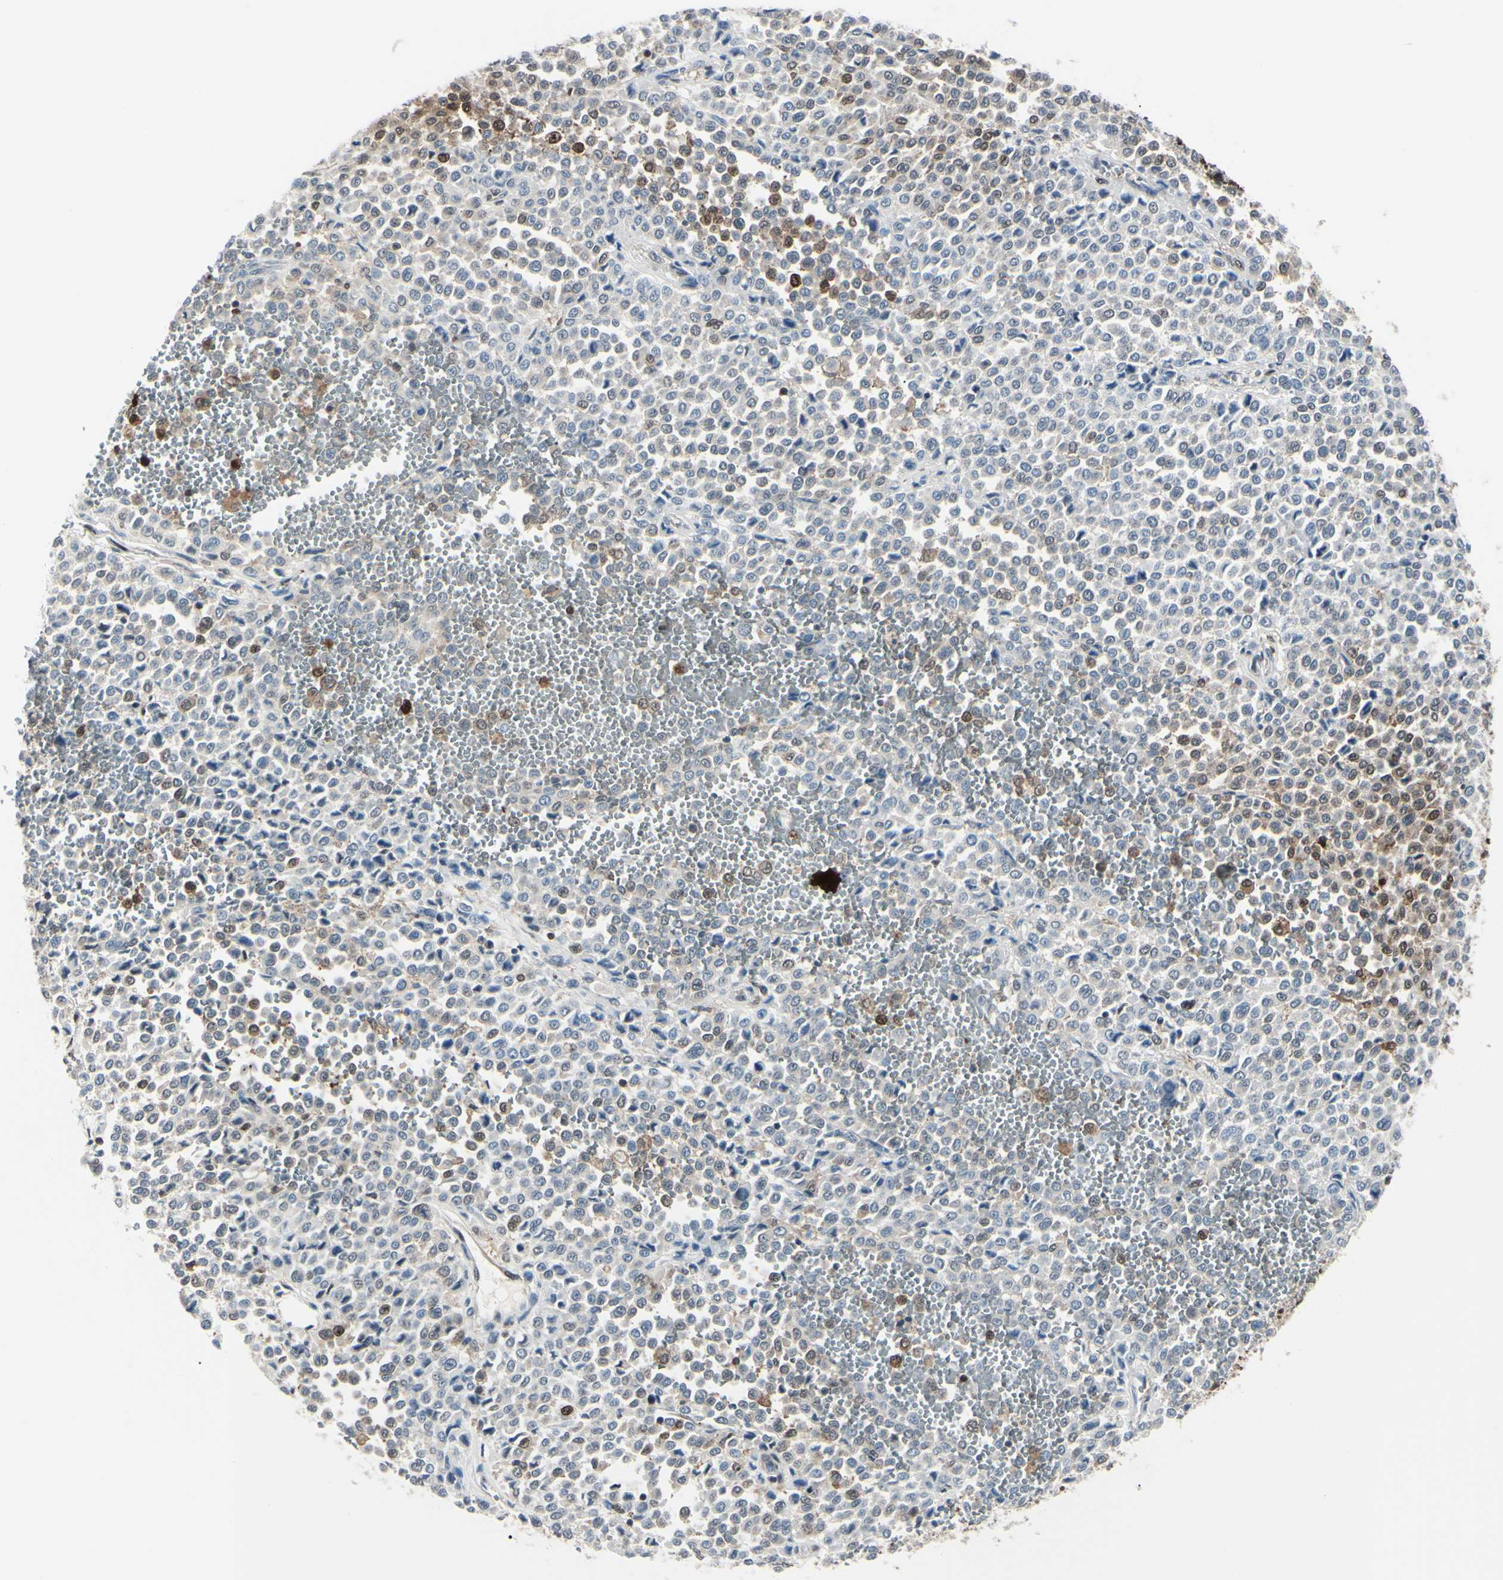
{"staining": {"intensity": "moderate", "quantity": "<25%", "location": "cytoplasmic/membranous,nuclear"}, "tissue": "melanoma", "cell_type": "Tumor cells", "image_type": "cancer", "snomed": [{"axis": "morphology", "description": "Malignant melanoma, Metastatic site"}, {"axis": "topography", "description": "Pancreas"}], "caption": "This is a histology image of immunohistochemistry (IHC) staining of malignant melanoma (metastatic site), which shows moderate staining in the cytoplasmic/membranous and nuclear of tumor cells.", "gene": "PGK1", "patient": {"sex": "female", "age": 30}}